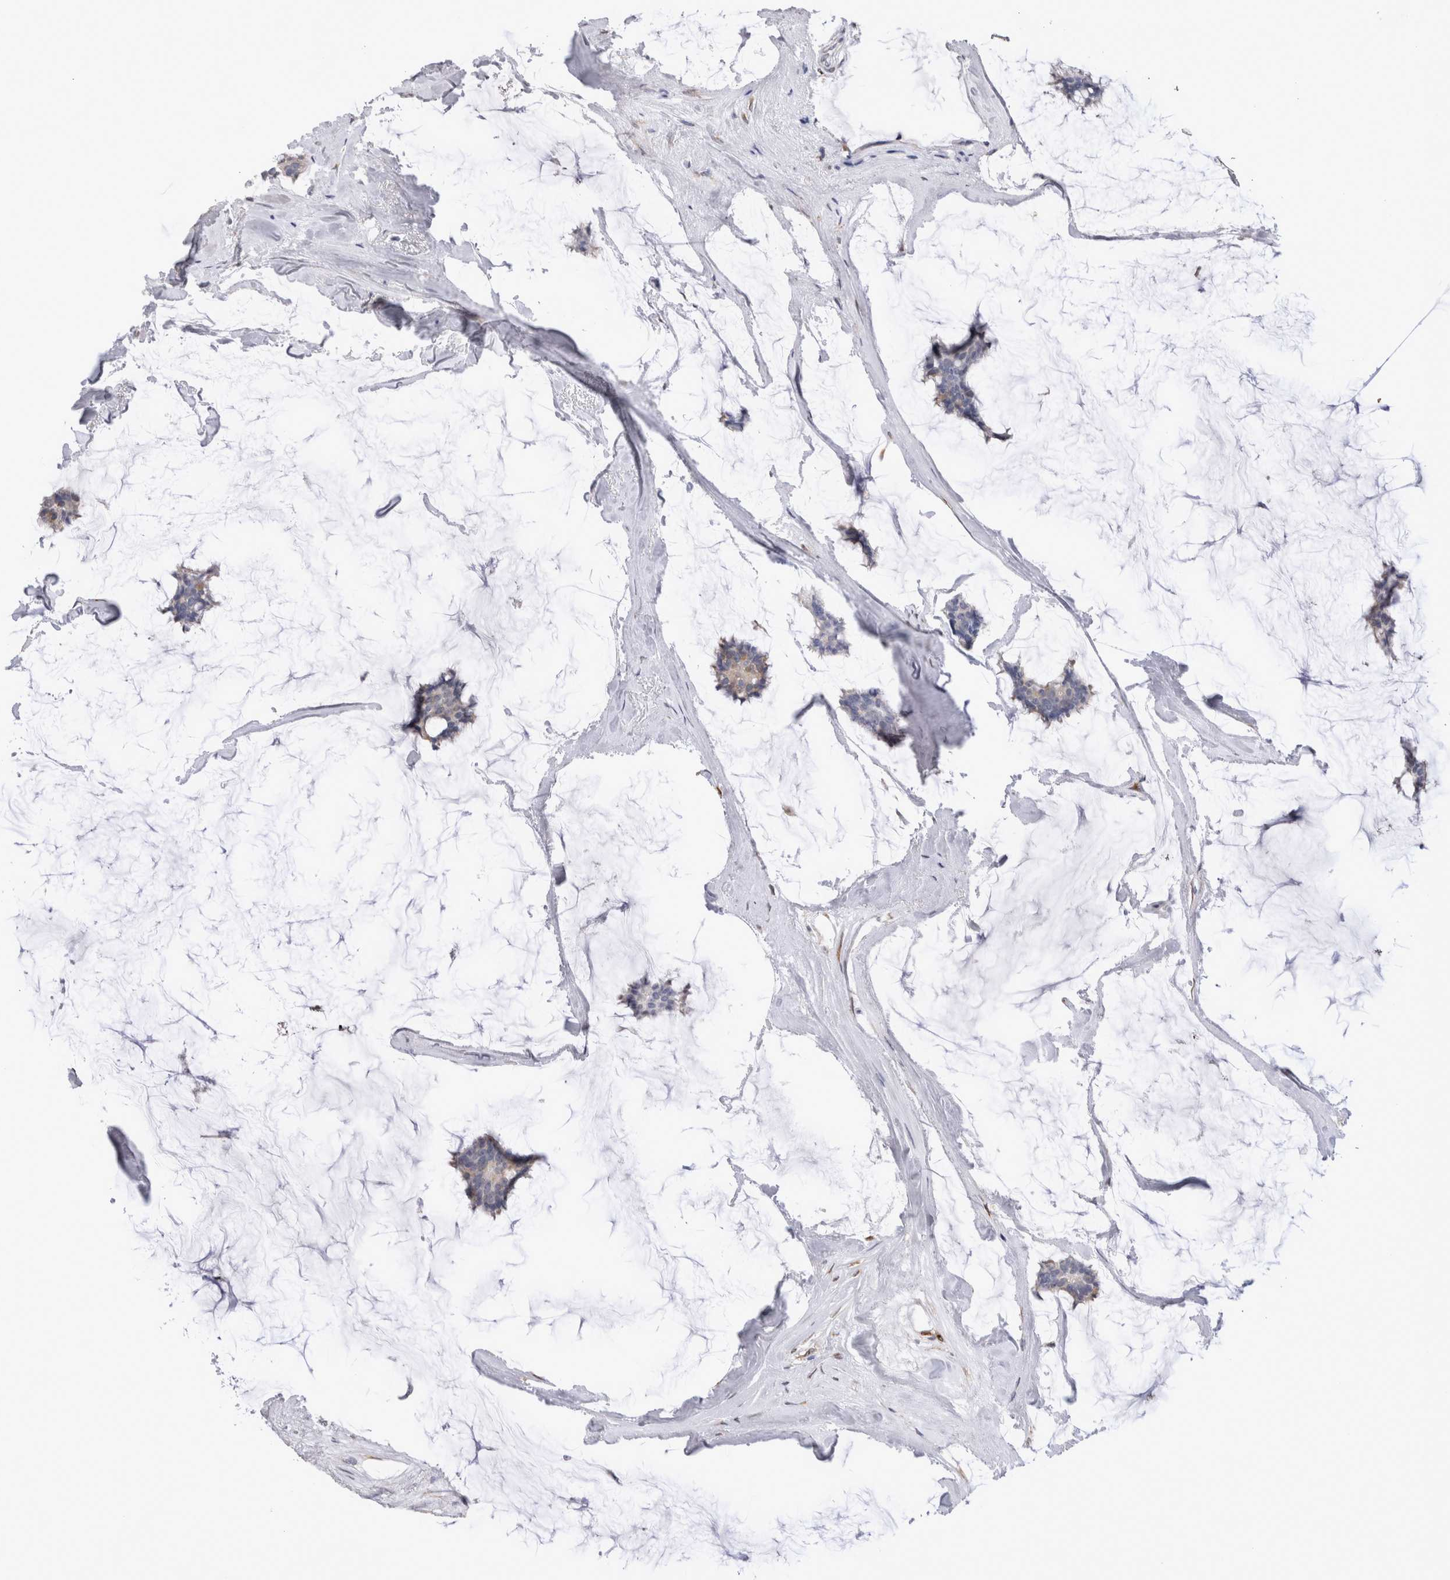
{"staining": {"intensity": "negative", "quantity": "none", "location": "none"}, "tissue": "breast cancer", "cell_type": "Tumor cells", "image_type": "cancer", "snomed": [{"axis": "morphology", "description": "Duct carcinoma"}, {"axis": "topography", "description": "Breast"}], "caption": "The immunohistochemistry micrograph has no significant staining in tumor cells of breast intraductal carcinoma tissue. Brightfield microscopy of IHC stained with DAB (3,3'-diaminobenzidine) (brown) and hematoxylin (blue), captured at high magnification.", "gene": "VCPIP1", "patient": {"sex": "female", "age": 93}}